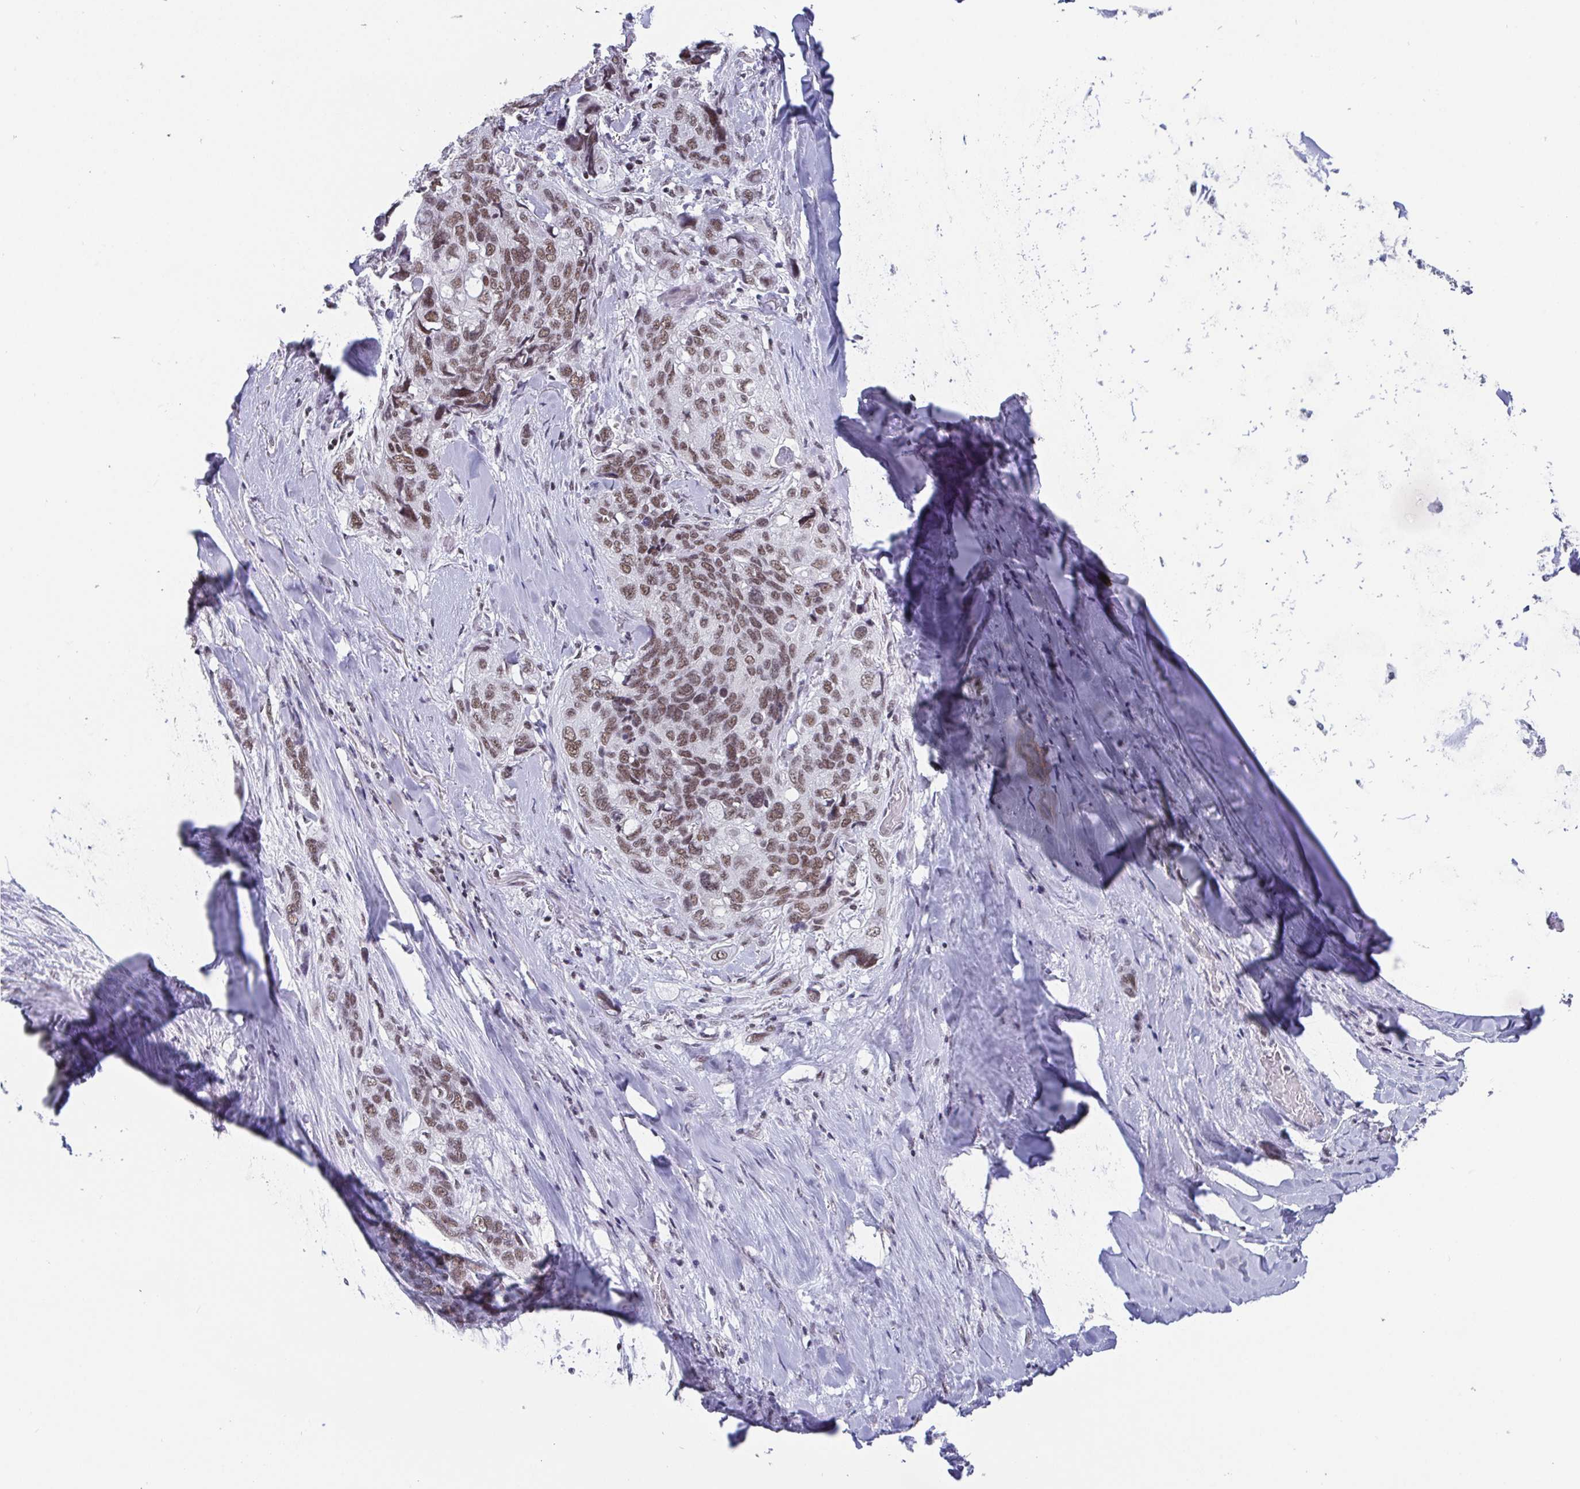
{"staining": {"intensity": "weak", "quantity": ">75%", "location": "nuclear"}, "tissue": "lung cancer", "cell_type": "Tumor cells", "image_type": "cancer", "snomed": [{"axis": "morphology", "description": "Squamous cell carcinoma, NOS"}, {"axis": "morphology", "description": "Squamous cell carcinoma, metastatic, NOS"}, {"axis": "topography", "description": "Lymph node"}, {"axis": "topography", "description": "Lung"}], "caption": "A micrograph of lung cancer (metastatic squamous cell carcinoma) stained for a protein displays weak nuclear brown staining in tumor cells. (brown staining indicates protein expression, while blue staining denotes nuclei).", "gene": "CTCF", "patient": {"sex": "male", "age": 41}}